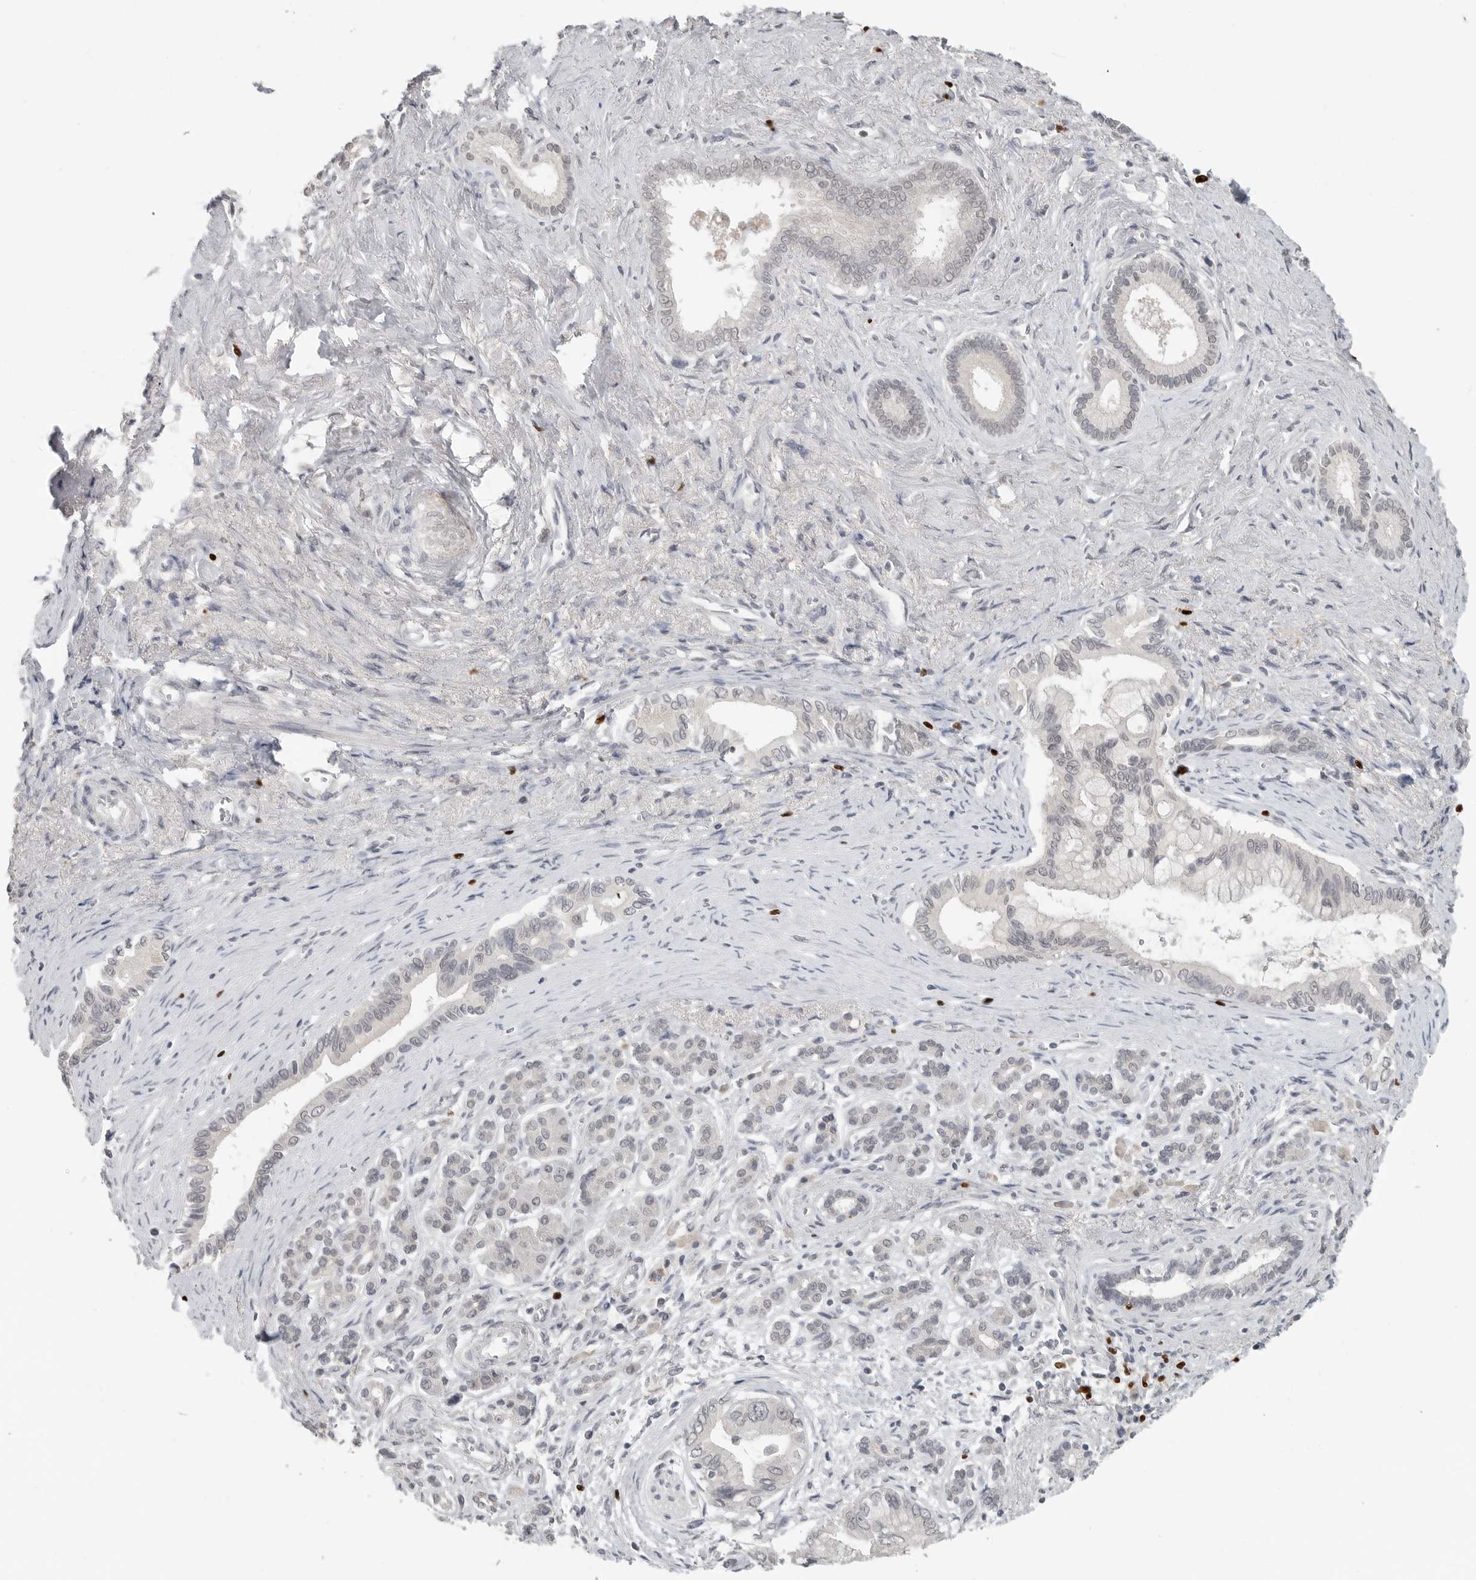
{"staining": {"intensity": "negative", "quantity": "none", "location": "none"}, "tissue": "pancreatic cancer", "cell_type": "Tumor cells", "image_type": "cancer", "snomed": [{"axis": "morphology", "description": "Adenocarcinoma, NOS"}, {"axis": "topography", "description": "Pancreas"}], "caption": "The IHC image has no significant positivity in tumor cells of pancreatic cancer (adenocarcinoma) tissue.", "gene": "FOXP3", "patient": {"sex": "male", "age": 78}}